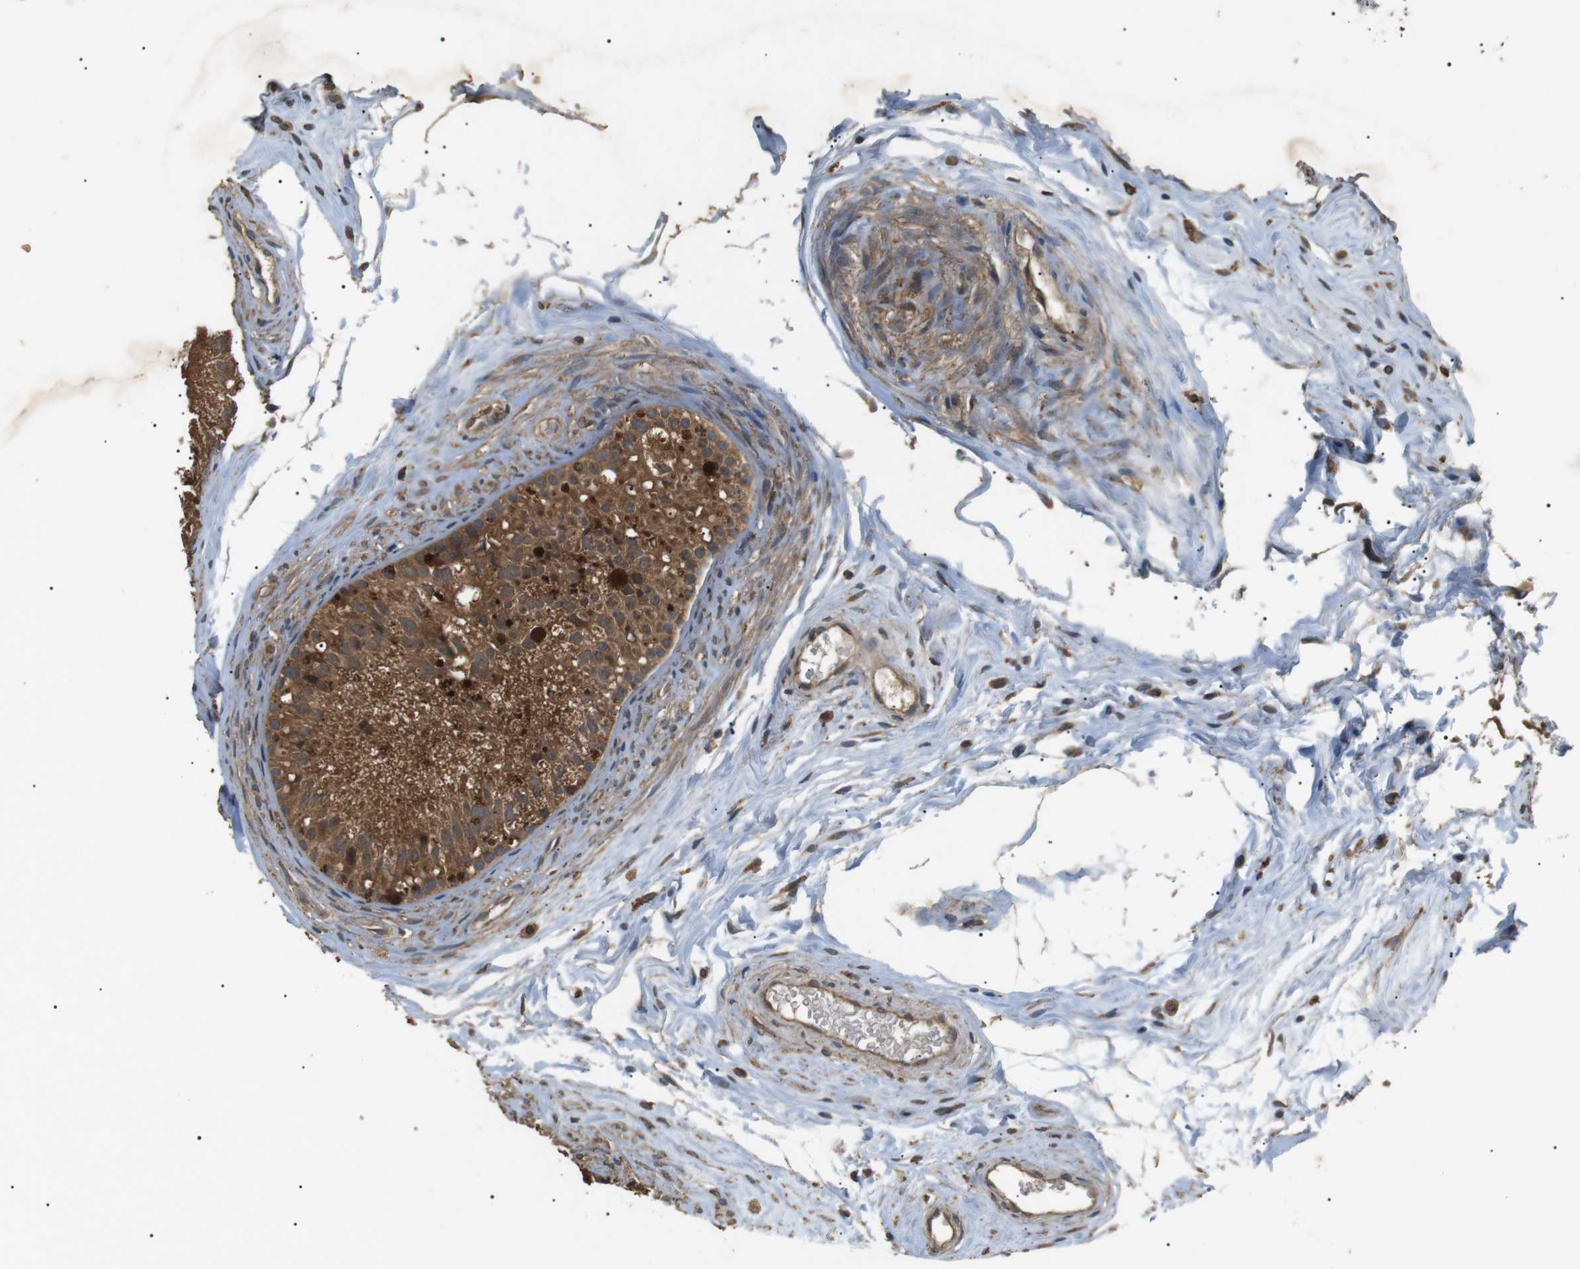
{"staining": {"intensity": "strong", "quantity": ">75%", "location": "cytoplasmic/membranous"}, "tissue": "epididymis", "cell_type": "Glandular cells", "image_type": "normal", "snomed": [{"axis": "morphology", "description": "Normal tissue, NOS"}, {"axis": "topography", "description": "Epididymis"}], "caption": "An image showing strong cytoplasmic/membranous positivity in approximately >75% of glandular cells in unremarkable epididymis, as visualized by brown immunohistochemical staining.", "gene": "TBC1D15", "patient": {"sex": "male", "age": 56}}